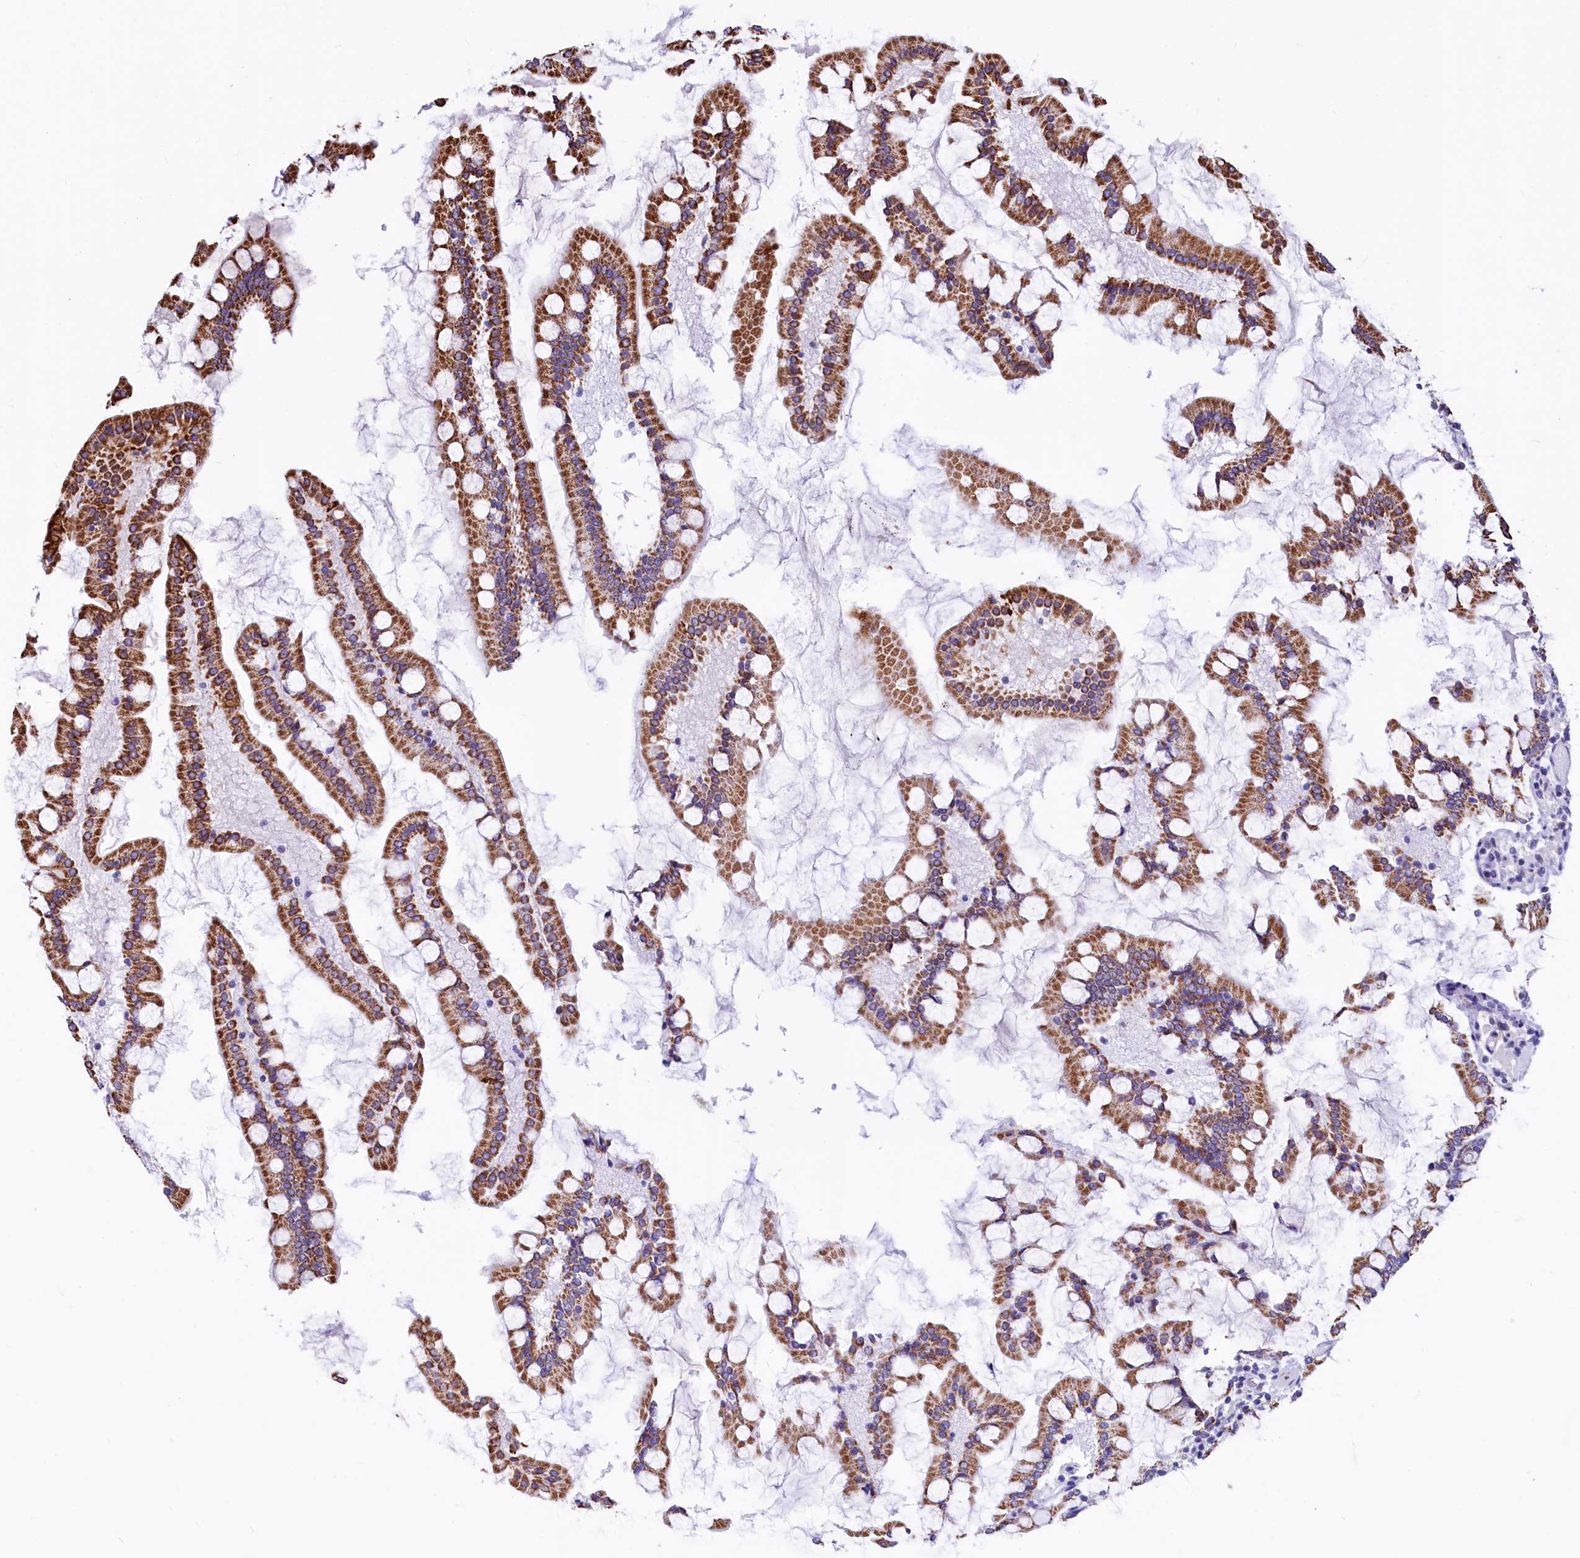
{"staining": {"intensity": "moderate", "quantity": ">75%", "location": "cytoplasmic/membranous"}, "tissue": "small intestine", "cell_type": "Glandular cells", "image_type": "normal", "snomed": [{"axis": "morphology", "description": "Normal tissue, NOS"}, {"axis": "topography", "description": "Small intestine"}], "caption": "A medium amount of moderate cytoplasmic/membranous expression is seen in approximately >75% of glandular cells in unremarkable small intestine. The protein is shown in brown color, while the nuclei are stained blue.", "gene": "VWCE", "patient": {"sex": "male", "age": 41}}